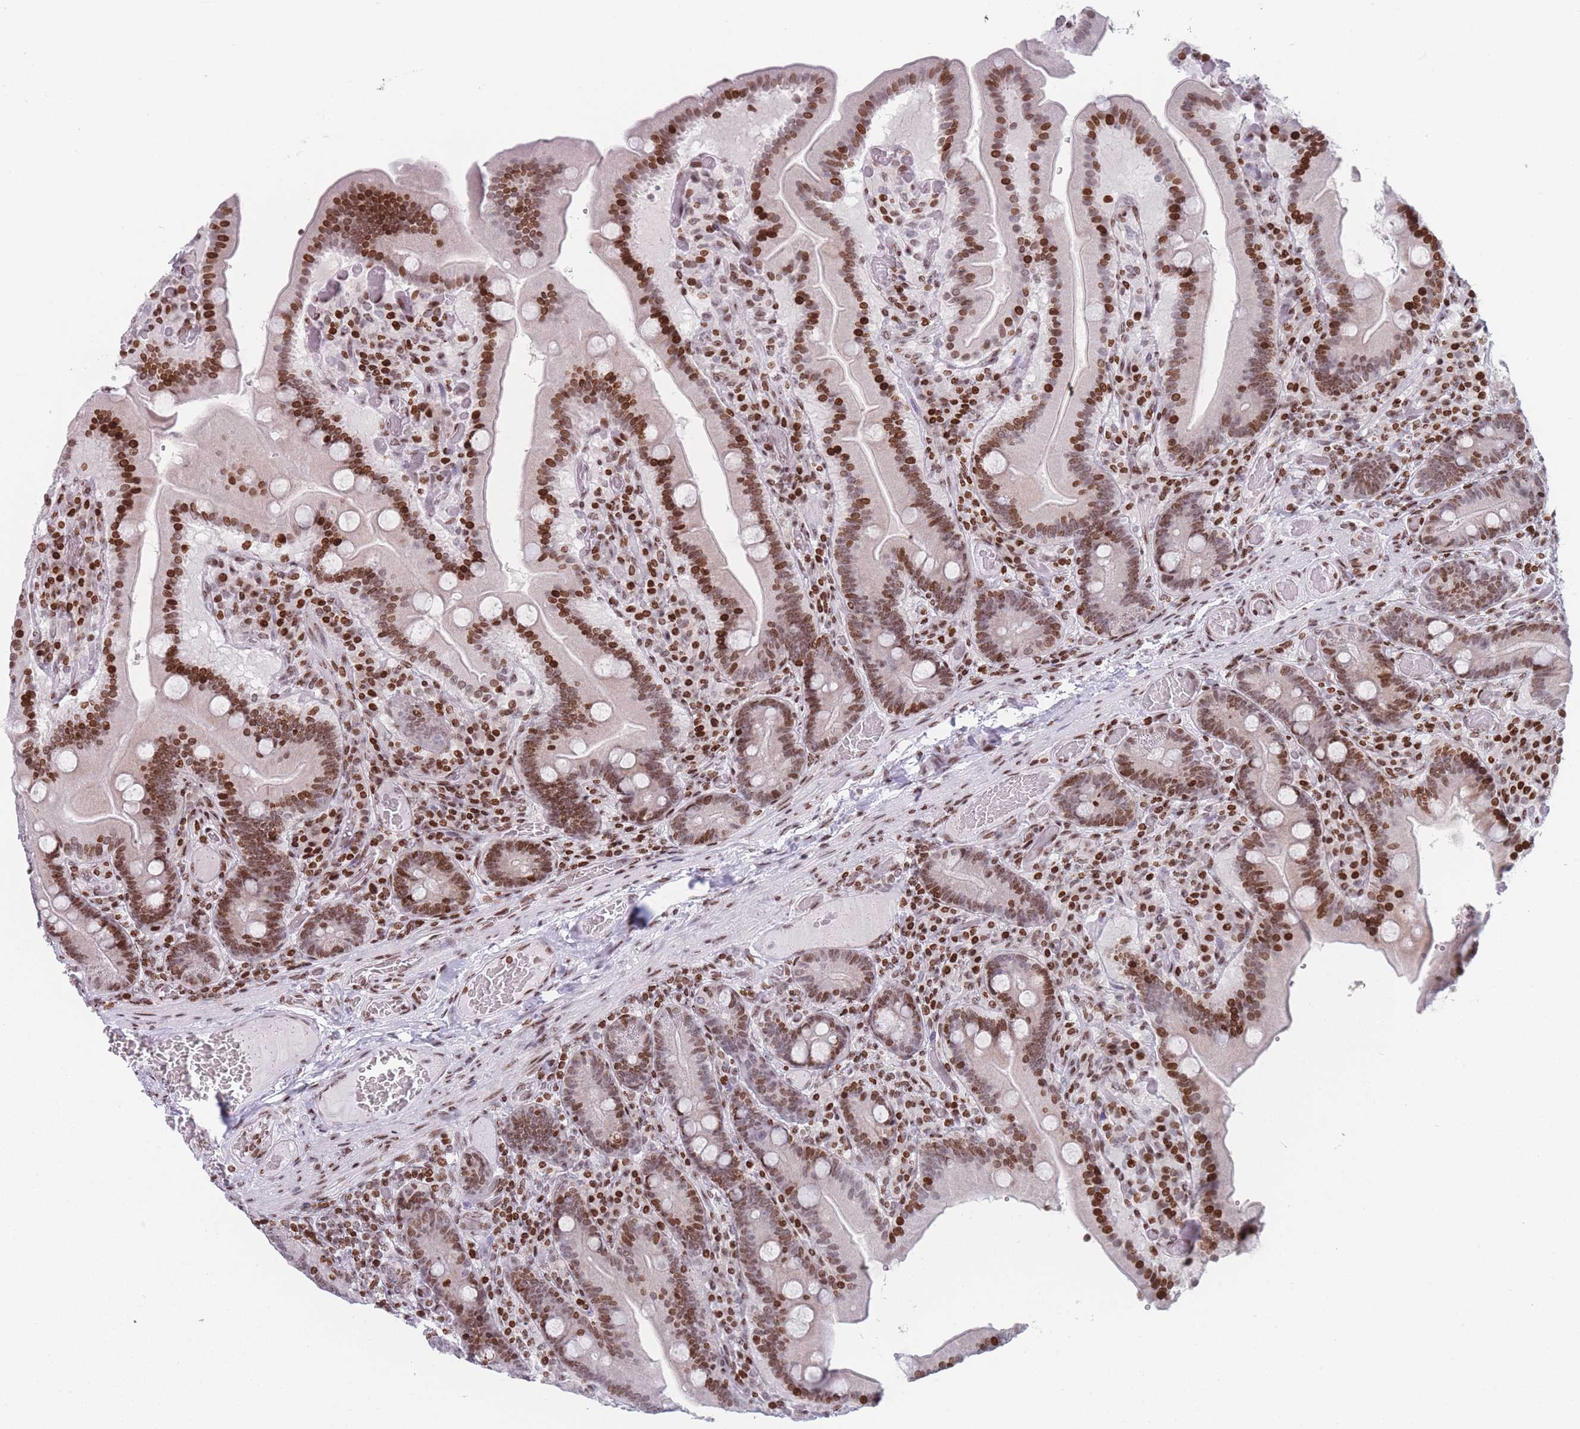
{"staining": {"intensity": "strong", "quantity": ">75%", "location": "nuclear"}, "tissue": "duodenum", "cell_type": "Glandular cells", "image_type": "normal", "snomed": [{"axis": "morphology", "description": "Normal tissue, NOS"}, {"axis": "topography", "description": "Duodenum"}], "caption": "This image reveals immunohistochemistry (IHC) staining of unremarkable human duodenum, with high strong nuclear expression in about >75% of glandular cells.", "gene": "AK9", "patient": {"sex": "female", "age": 62}}